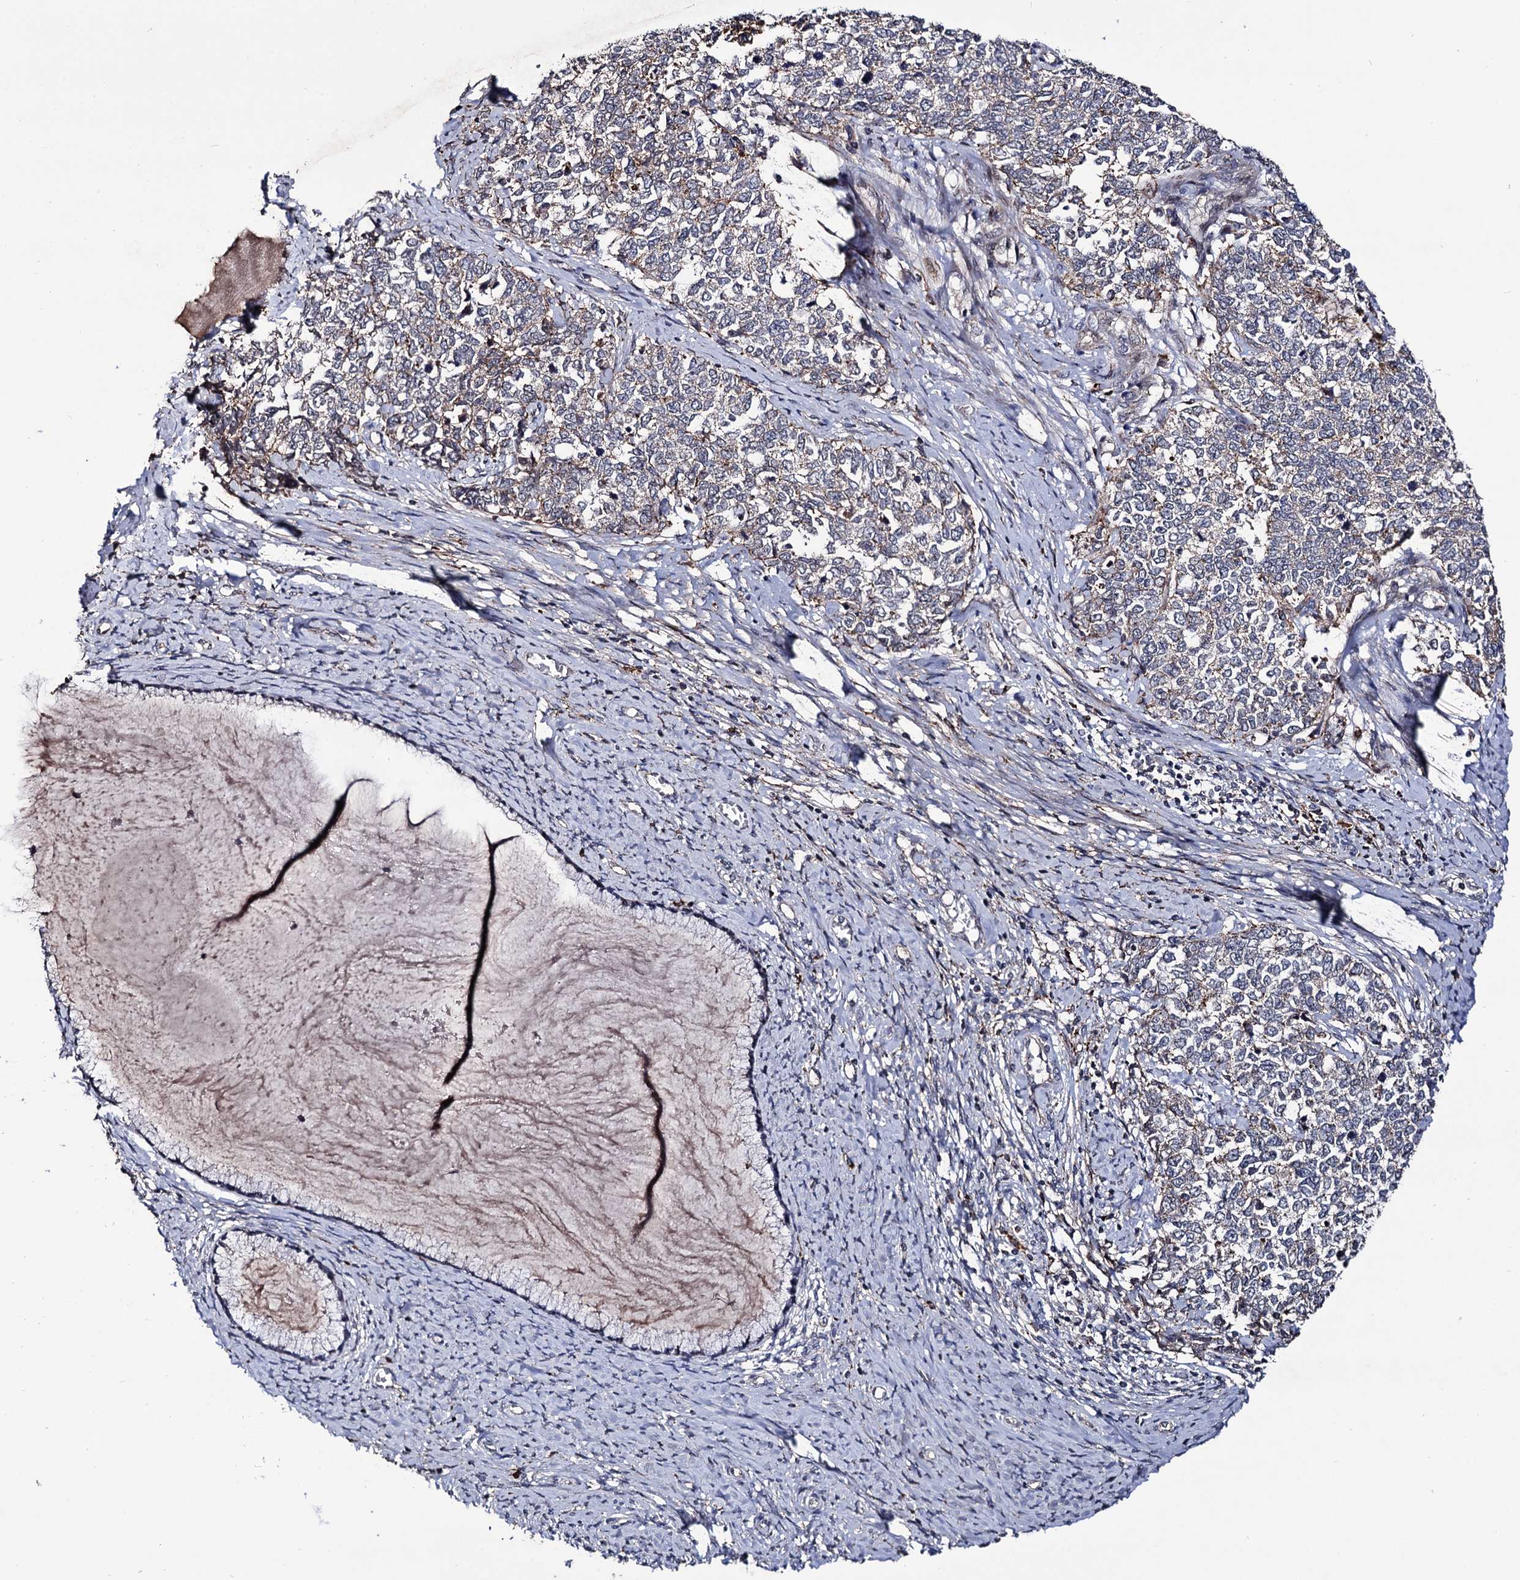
{"staining": {"intensity": "weak", "quantity": "25%-75%", "location": "cytoplasmic/membranous"}, "tissue": "cervical cancer", "cell_type": "Tumor cells", "image_type": "cancer", "snomed": [{"axis": "morphology", "description": "Squamous cell carcinoma, NOS"}, {"axis": "topography", "description": "Cervix"}], "caption": "High-power microscopy captured an immunohistochemistry histopathology image of cervical cancer (squamous cell carcinoma), revealing weak cytoplasmic/membranous expression in approximately 25%-75% of tumor cells. Ihc stains the protein in brown and the nuclei are stained blue.", "gene": "MICAL2", "patient": {"sex": "female", "age": 63}}